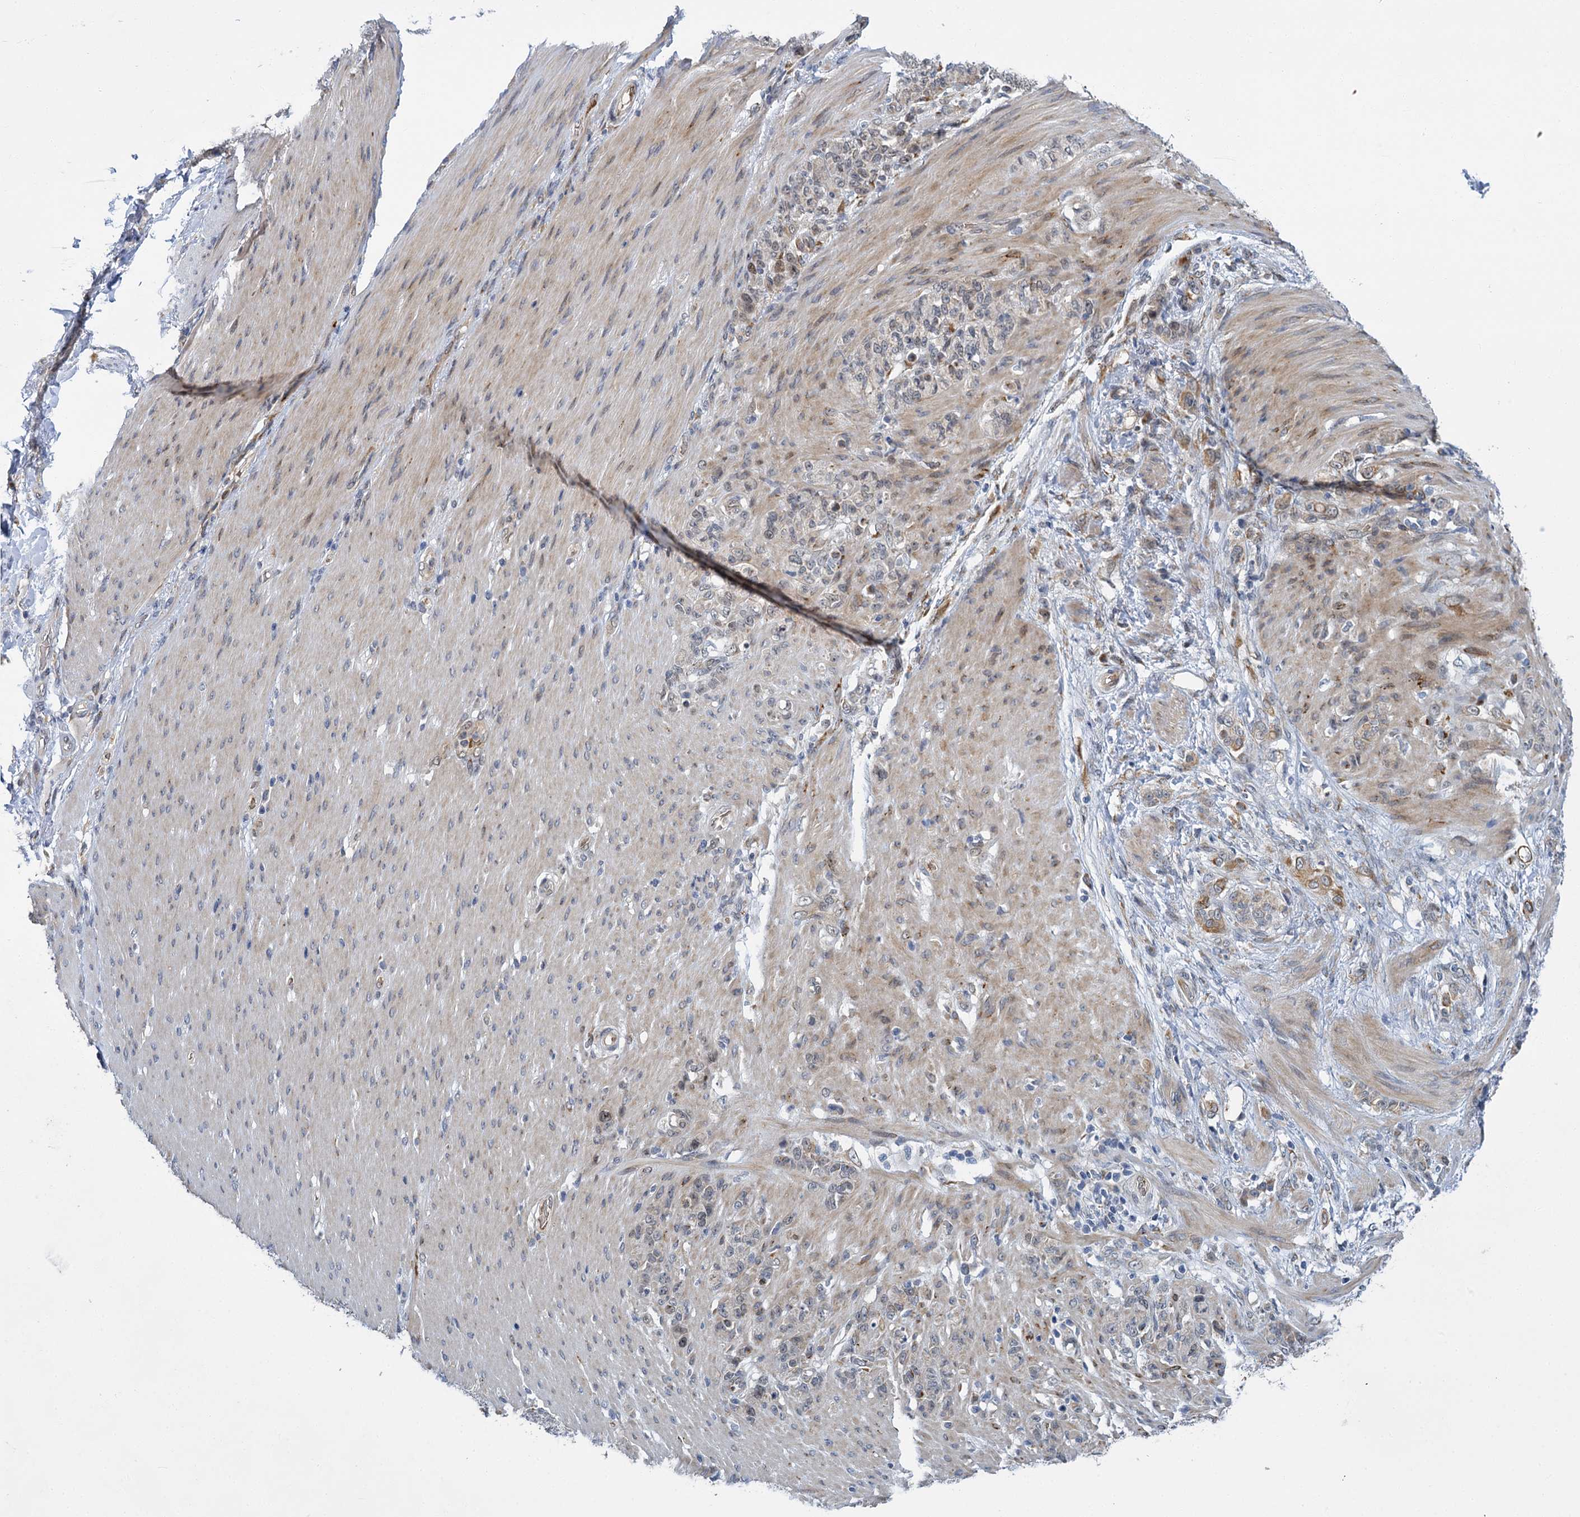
{"staining": {"intensity": "negative", "quantity": "none", "location": "none"}, "tissue": "stomach cancer", "cell_type": "Tumor cells", "image_type": "cancer", "snomed": [{"axis": "morphology", "description": "Adenocarcinoma, NOS"}, {"axis": "topography", "description": "Stomach"}], "caption": "Tumor cells are negative for brown protein staining in adenocarcinoma (stomach). (Immunohistochemistry (ihc), brightfield microscopy, high magnification).", "gene": "APBA2", "patient": {"sex": "female", "age": 79}}